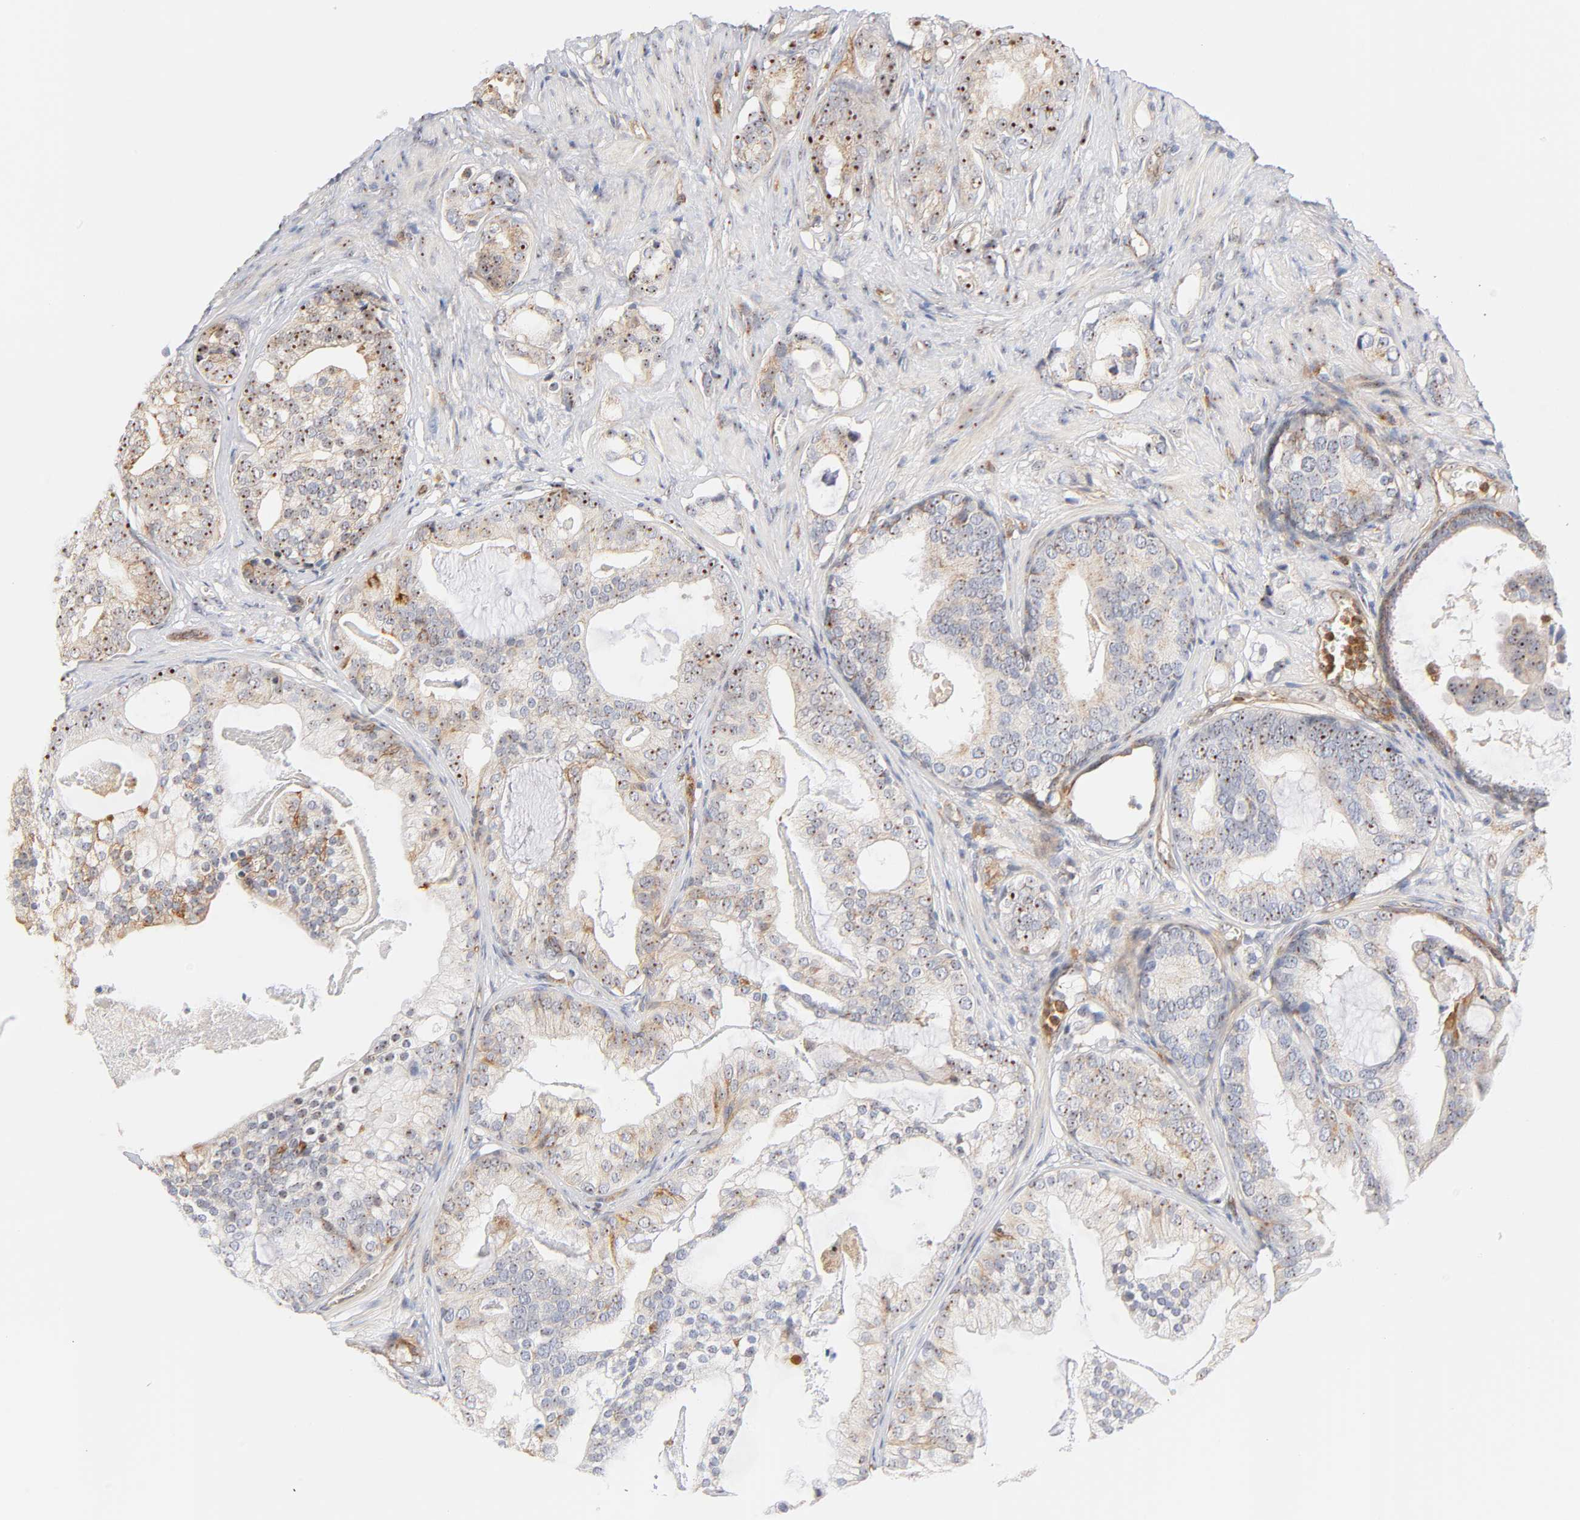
{"staining": {"intensity": "strong", "quantity": ">75%", "location": "cytoplasmic/membranous,nuclear"}, "tissue": "prostate cancer", "cell_type": "Tumor cells", "image_type": "cancer", "snomed": [{"axis": "morphology", "description": "Adenocarcinoma, Low grade"}, {"axis": "topography", "description": "Prostate"}], "caption": "A high-resolution photomicrograph shows IHC staining of low-grade adenocarcinoma (prostate), which exhibits strong cytoplasmic/membranous and nuclear positivity in about >75% of tumor cells.", "gene": "PLD1", "patient": {"sex": "male", "age": 58}}